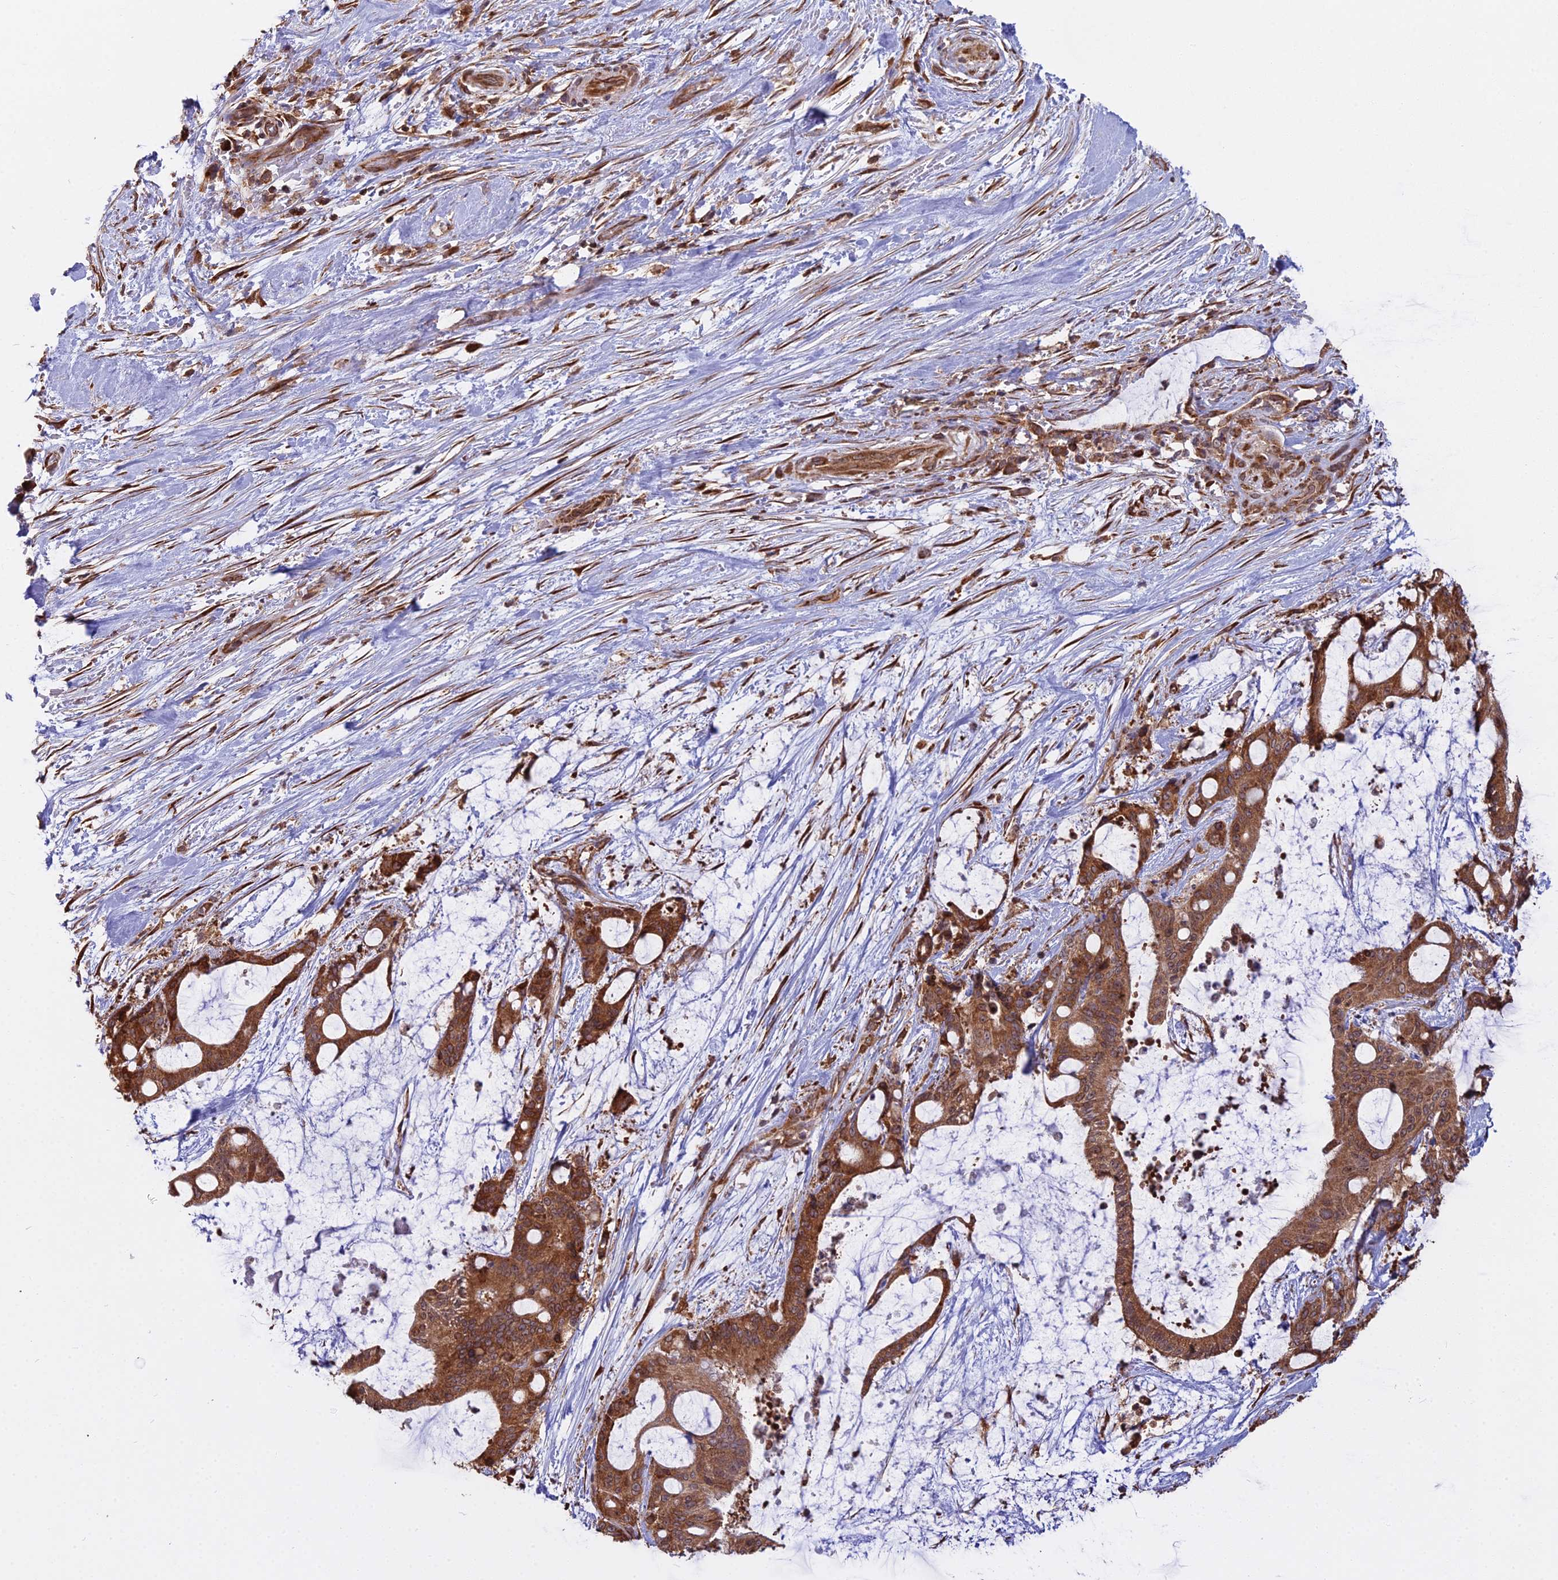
{"staining": {"intensity": "moderate", "quantity": ">75%", "location": "cytoplasmic/membranous"}, "tissue": "liver cancer", "cell_type": "Tumor cells", "image_type": "cancer", "snomed": [{"axis": "morphology", "description": "Normal tissue, NOS"}, {"axis": "morphology", "description": "Cholangiocarcinoma"}, {"axis": "topography", "description": "Liver"}, {"axis": "topography", "description": "Peripheral nerve tissue"}], "caption": "This is a histology image of IHC staining of liver cancer, which shows moderate expression in the cytoplasmic/membranous of tumor cells.", "gene": "RPL26", "patient": {"sex": "female", "age": 73}}